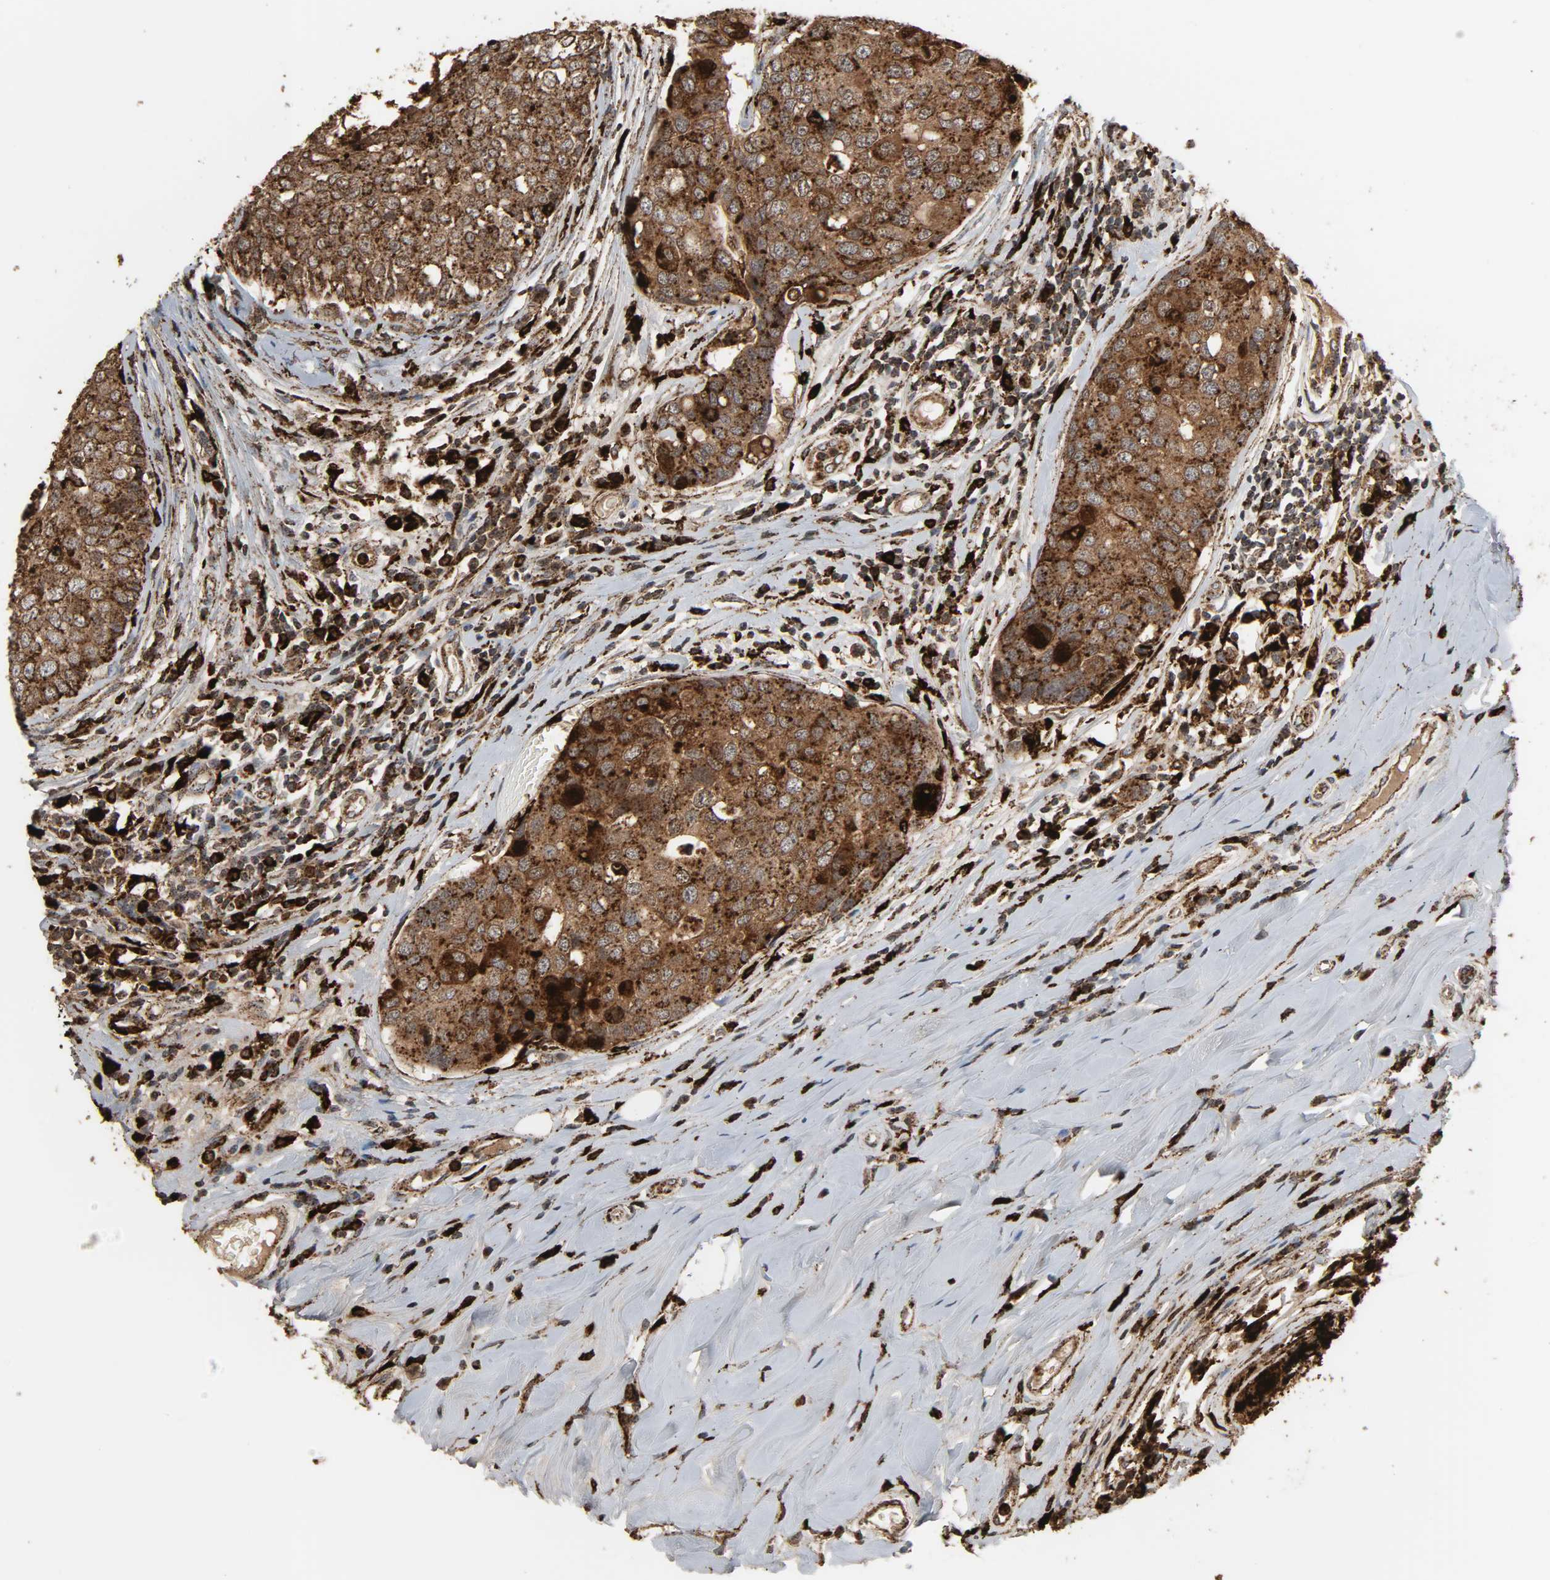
{"staining": {"intensity": "strong", "quantity": ">75%", "location": "cytoplasmic/membranous"}, "tissue": "breast cancer", "cell_type": "Tumor cells", "image_type": "cancer", "snomed": [{"axis": "morphology", "description": "Duct carcinoma"}, {"axis": "topography", "description": "Breast"}], "caption": "Immunohistochemistry staining of breast cancer (intraductal carcinoma), which exhibits high levels of strong cytoplasmic/membranous staining in about >75% of tumor cells indicating strong cytoplasmic/membranous protein positivity. The staining was performed using DAB (brown) for protein detection and nuclei were counterstained in hematoxylin (blue).", "gene": "PSAP", "patient": {"sex": "female", "age": 27}}